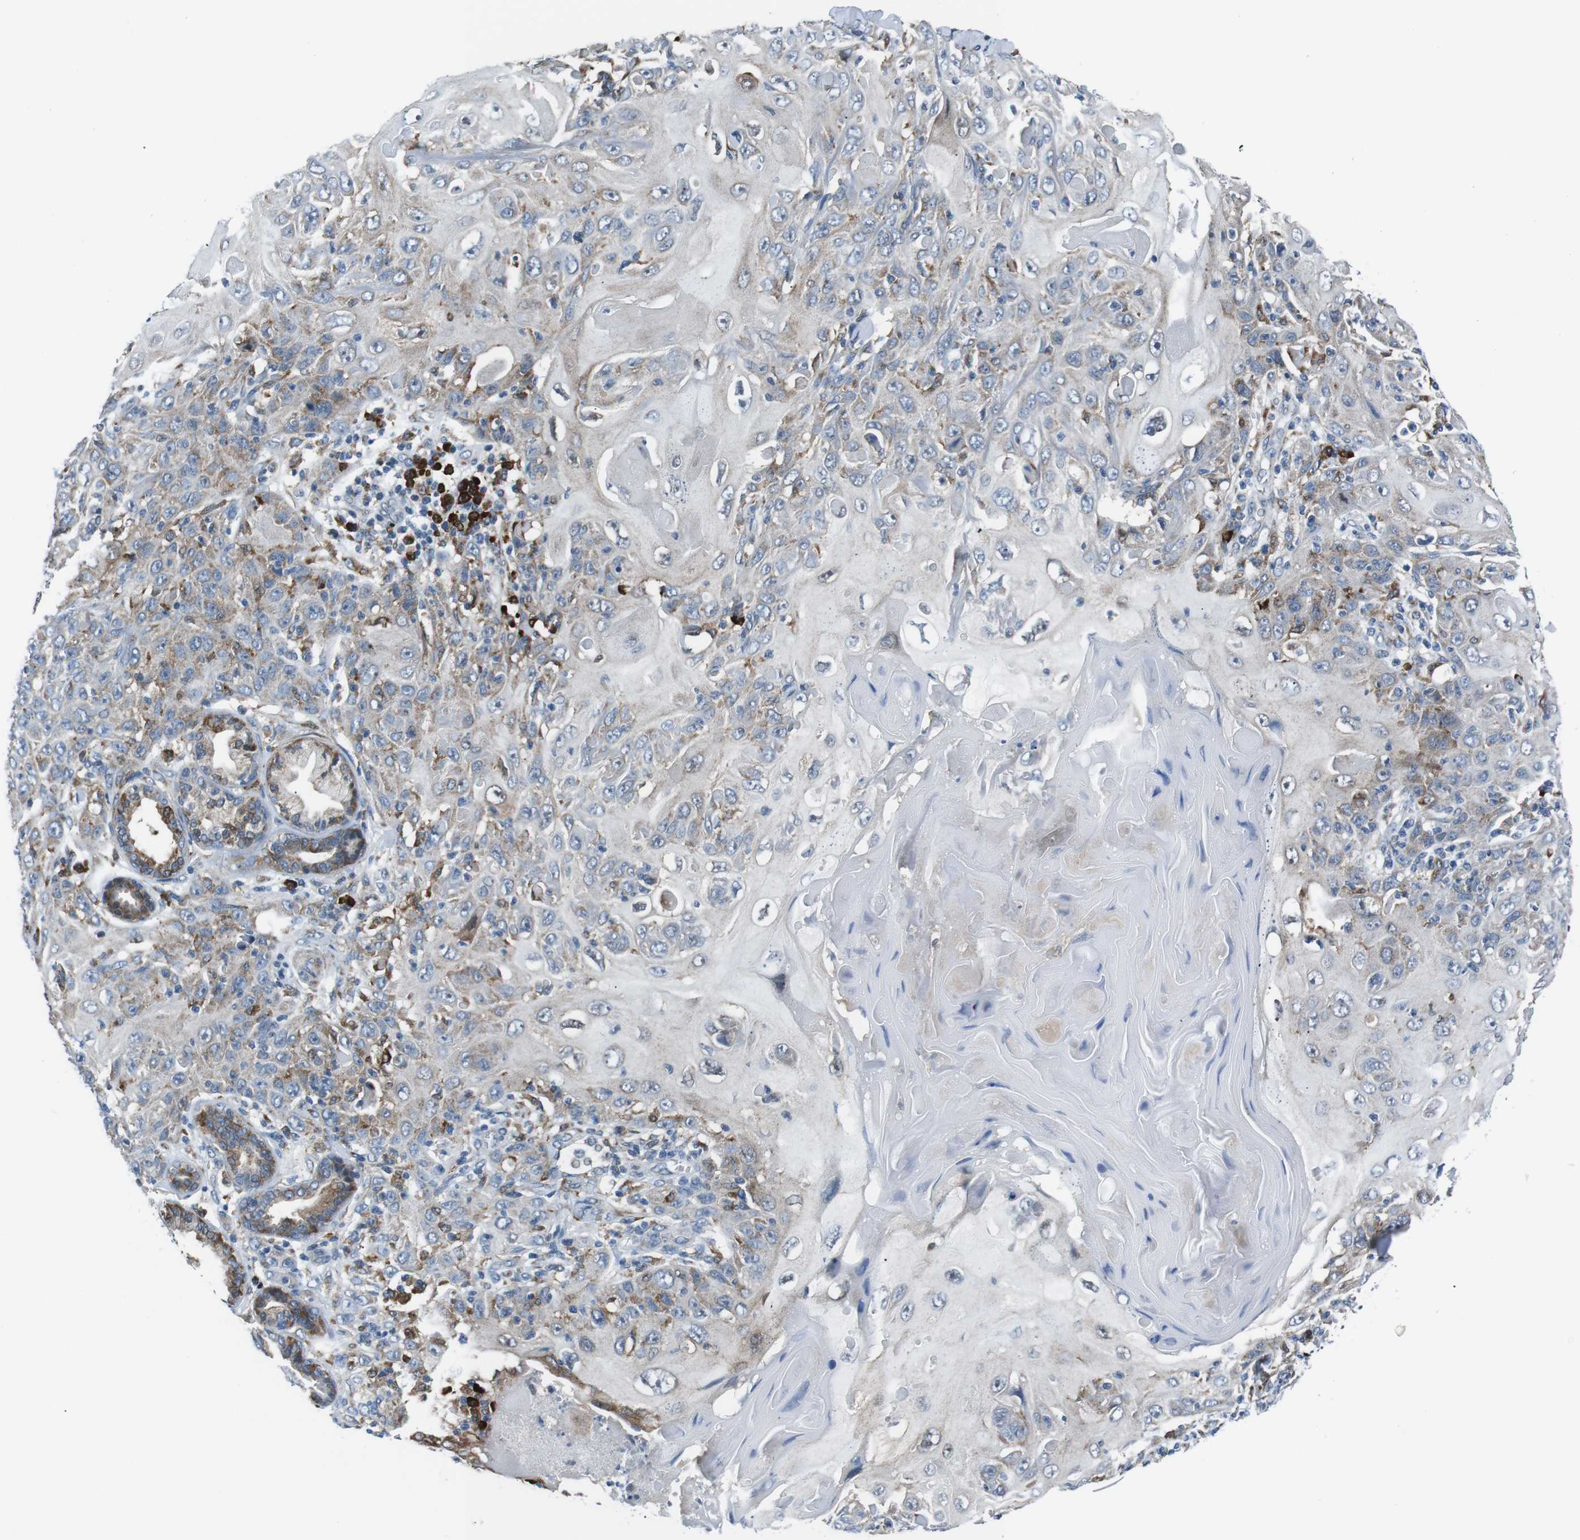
{"staining": {"intensity": "negative", "quantity": "none", "location": "none"}, "tissue": "skin cancer", "cell_type": "Tumor cells", "image_type": "cancer", "snomed": [{"axis": "morphology", "description": "Squamous cell carcinoma, NOS"}, {"axis": "topography", "description": "Skin"}], "caption": "Immunohistochemical staining of skin cancer (squamous cell carcinoma) displays no significant staining in tumor cells.", "gene": "BLNK", "patient": {"sex": "female", "age": 88}}